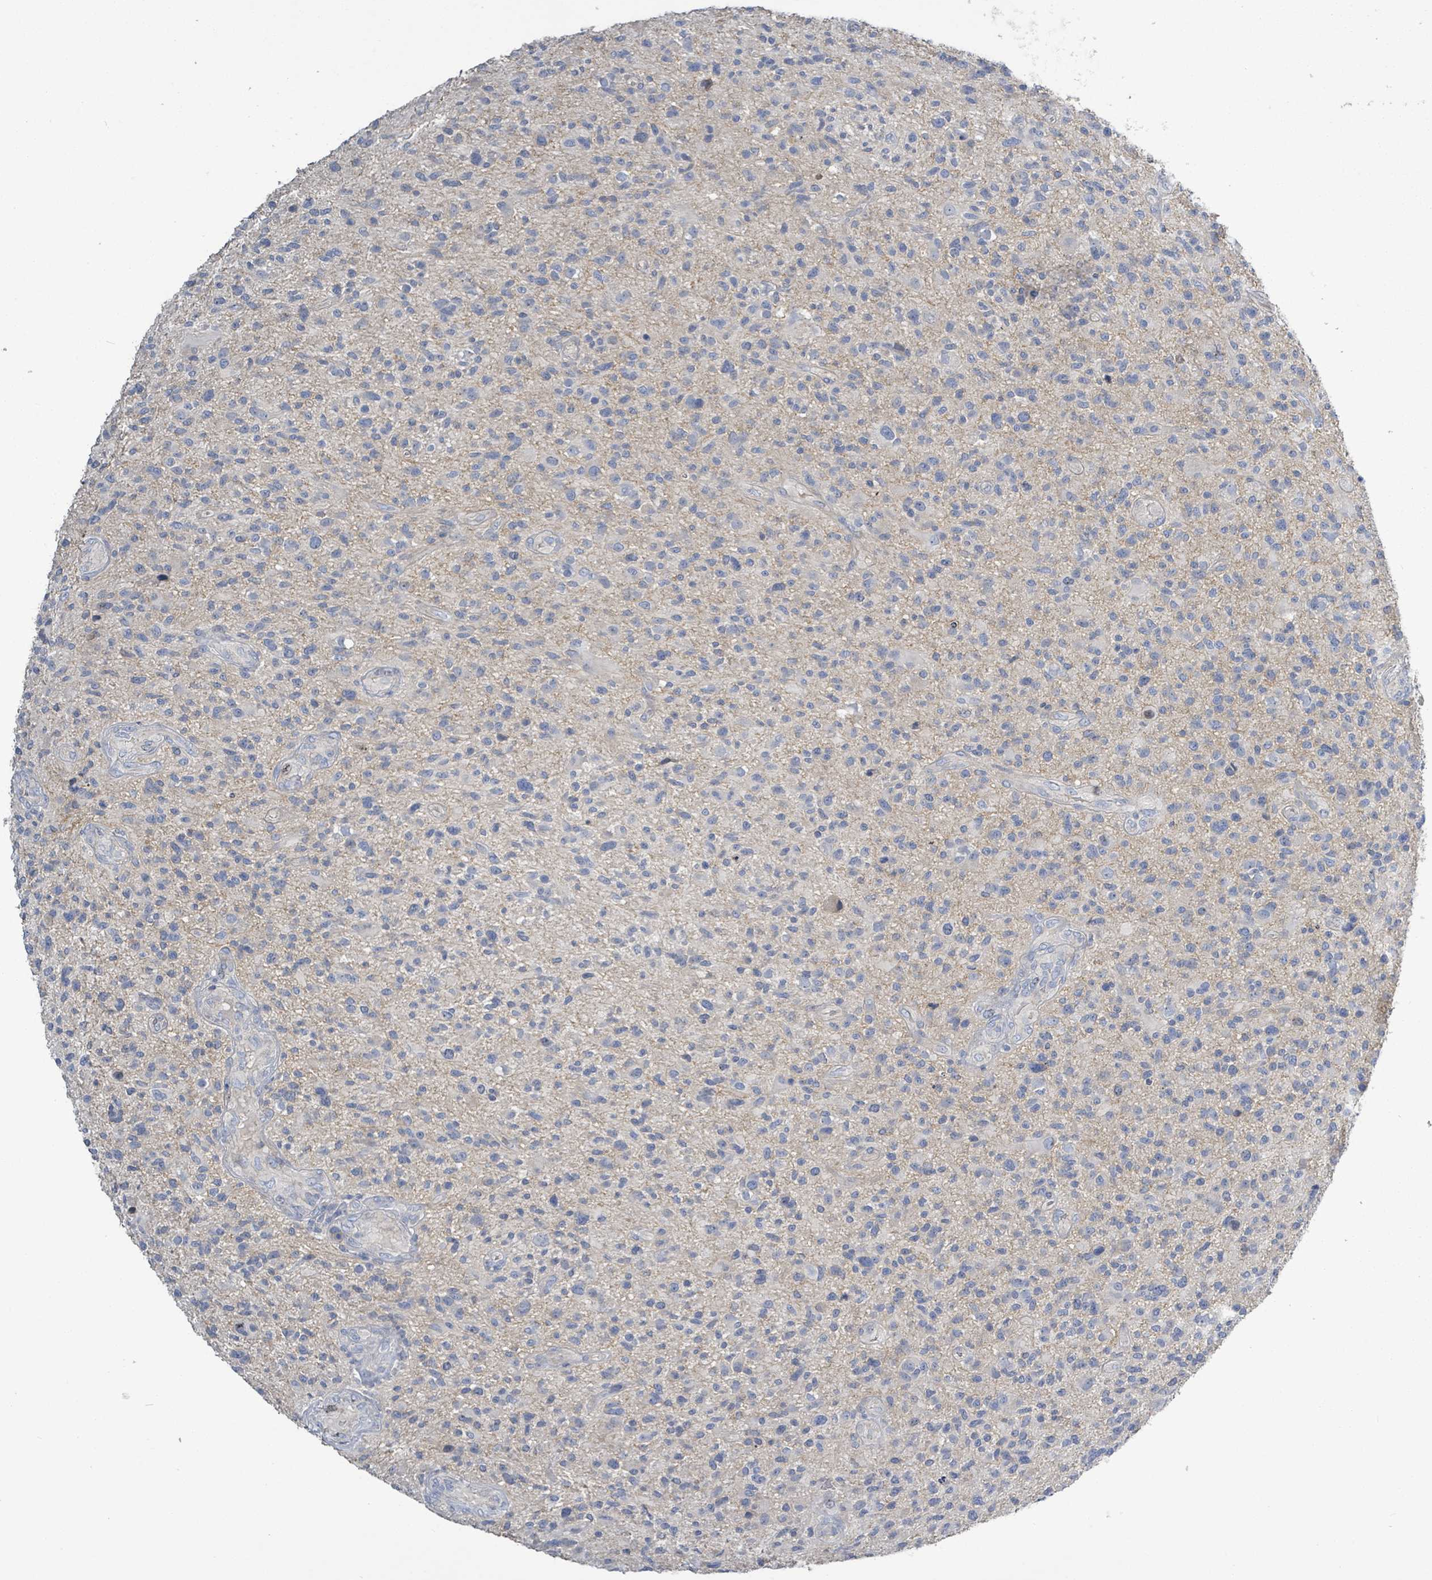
{"staining": {"intensity": "negative", "quantity": "none", "location": "none"}, "tissue": "glioma", "cell_type": "Tumor cells", "image_type": "cancer", "snomed": [{"axis": "morphology", "description": "Glioma, malignant, High grade"}, {"axis": "topography", "description": "Brain"}], "caption": "The image displays no significant expression in tumor cells of malignant glioma (high-grade).", "gene": "KRAS", "patient": {"sex": "male", "age": 47}}